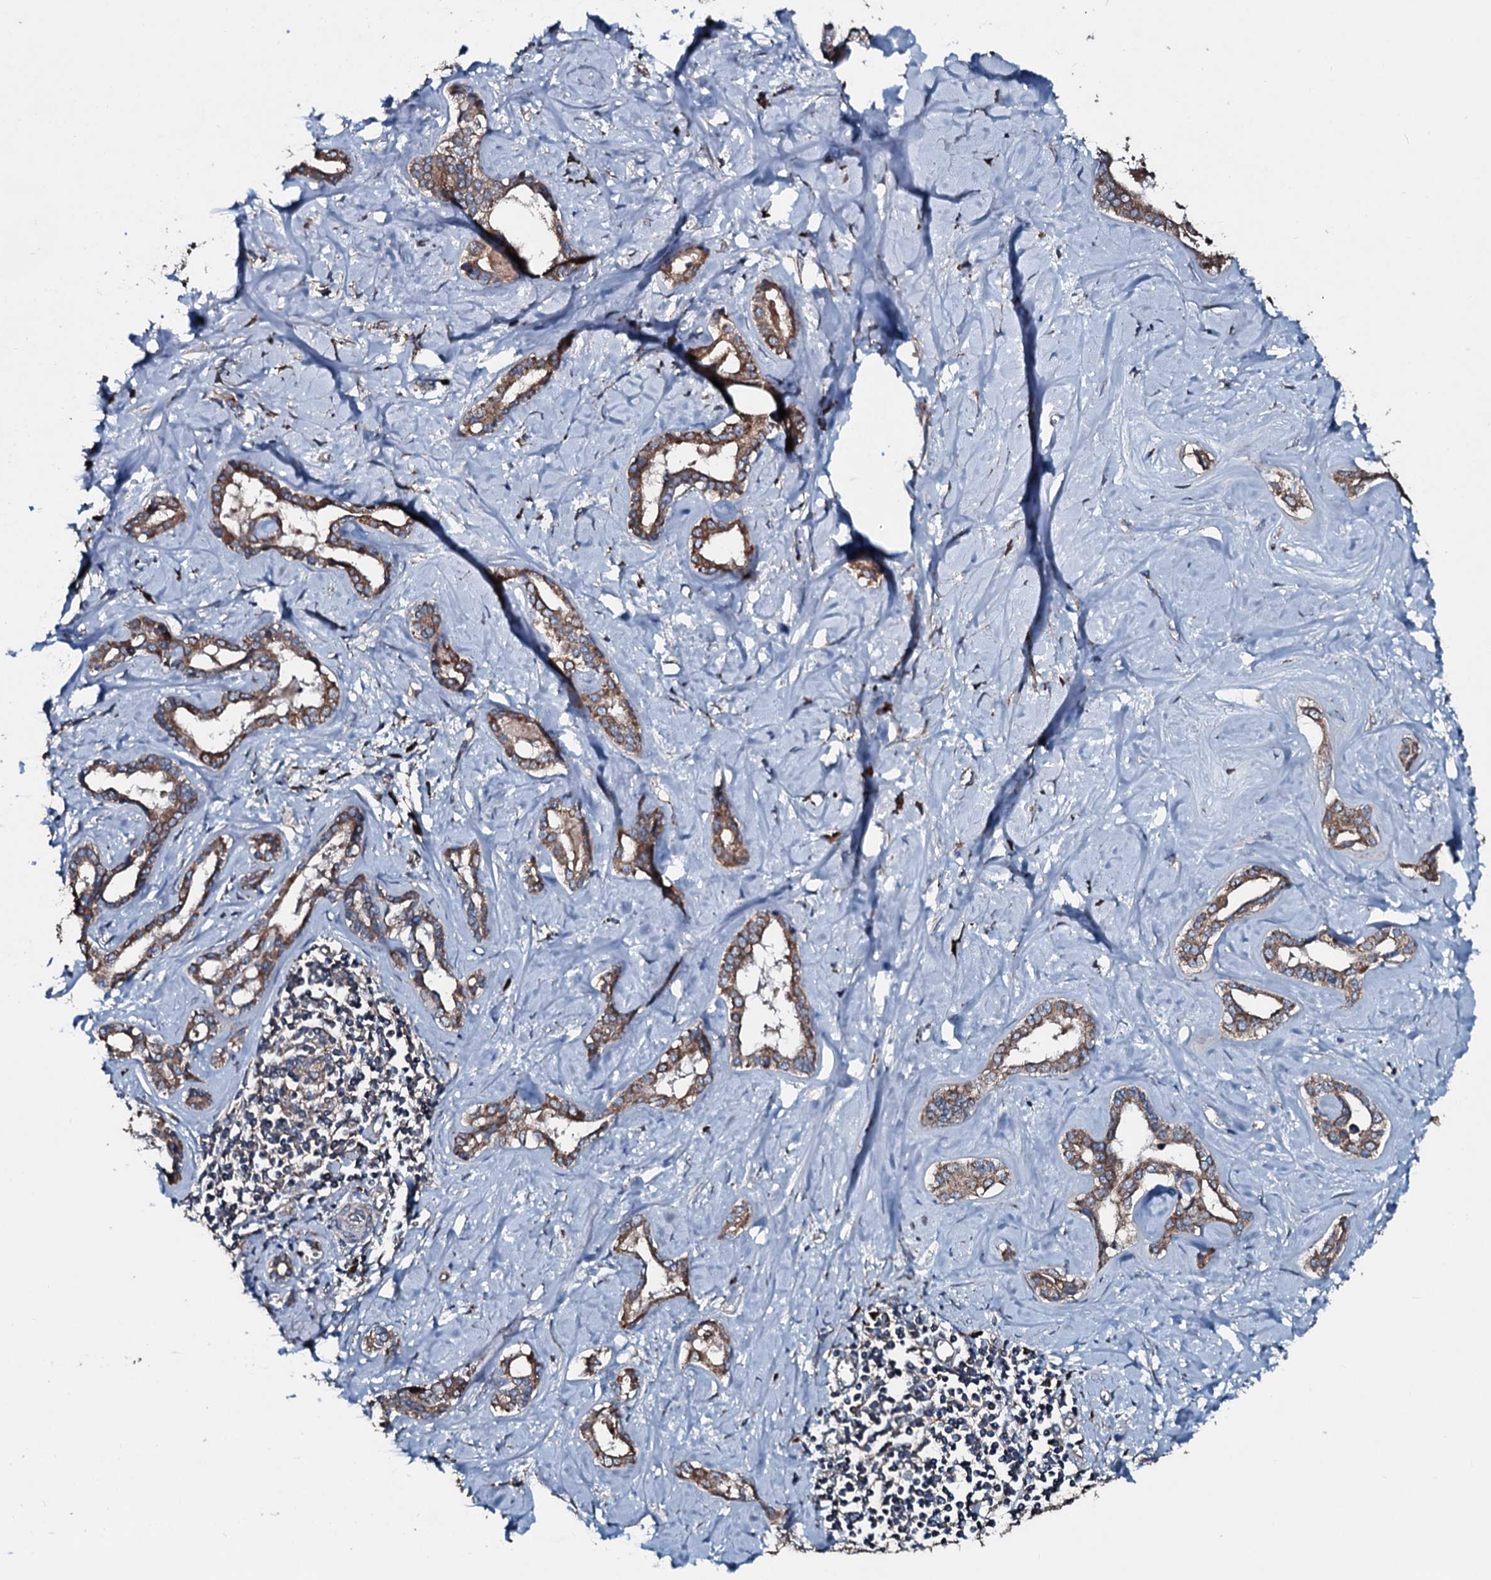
{"staining": {"intensity": "moderate", "quantity": ">75%", "location": "cytoplasmic/membranous"}, "tissue": "liver cancer", "cell_type": "Tumor cells", "image_type": "cancer", "snomed": [{"axis": "morphology", "description": "Cholangiocarcinoma"}, {"axis": "topography", "description": "Liver"}], "caption": "Protein staining reveals moderate cytoplasmic/membranous positivity in approximately >75% of tumor cells in liver cancer.", "gene": "ACSS3", "patient": {"sex": "female", "age": 77}}